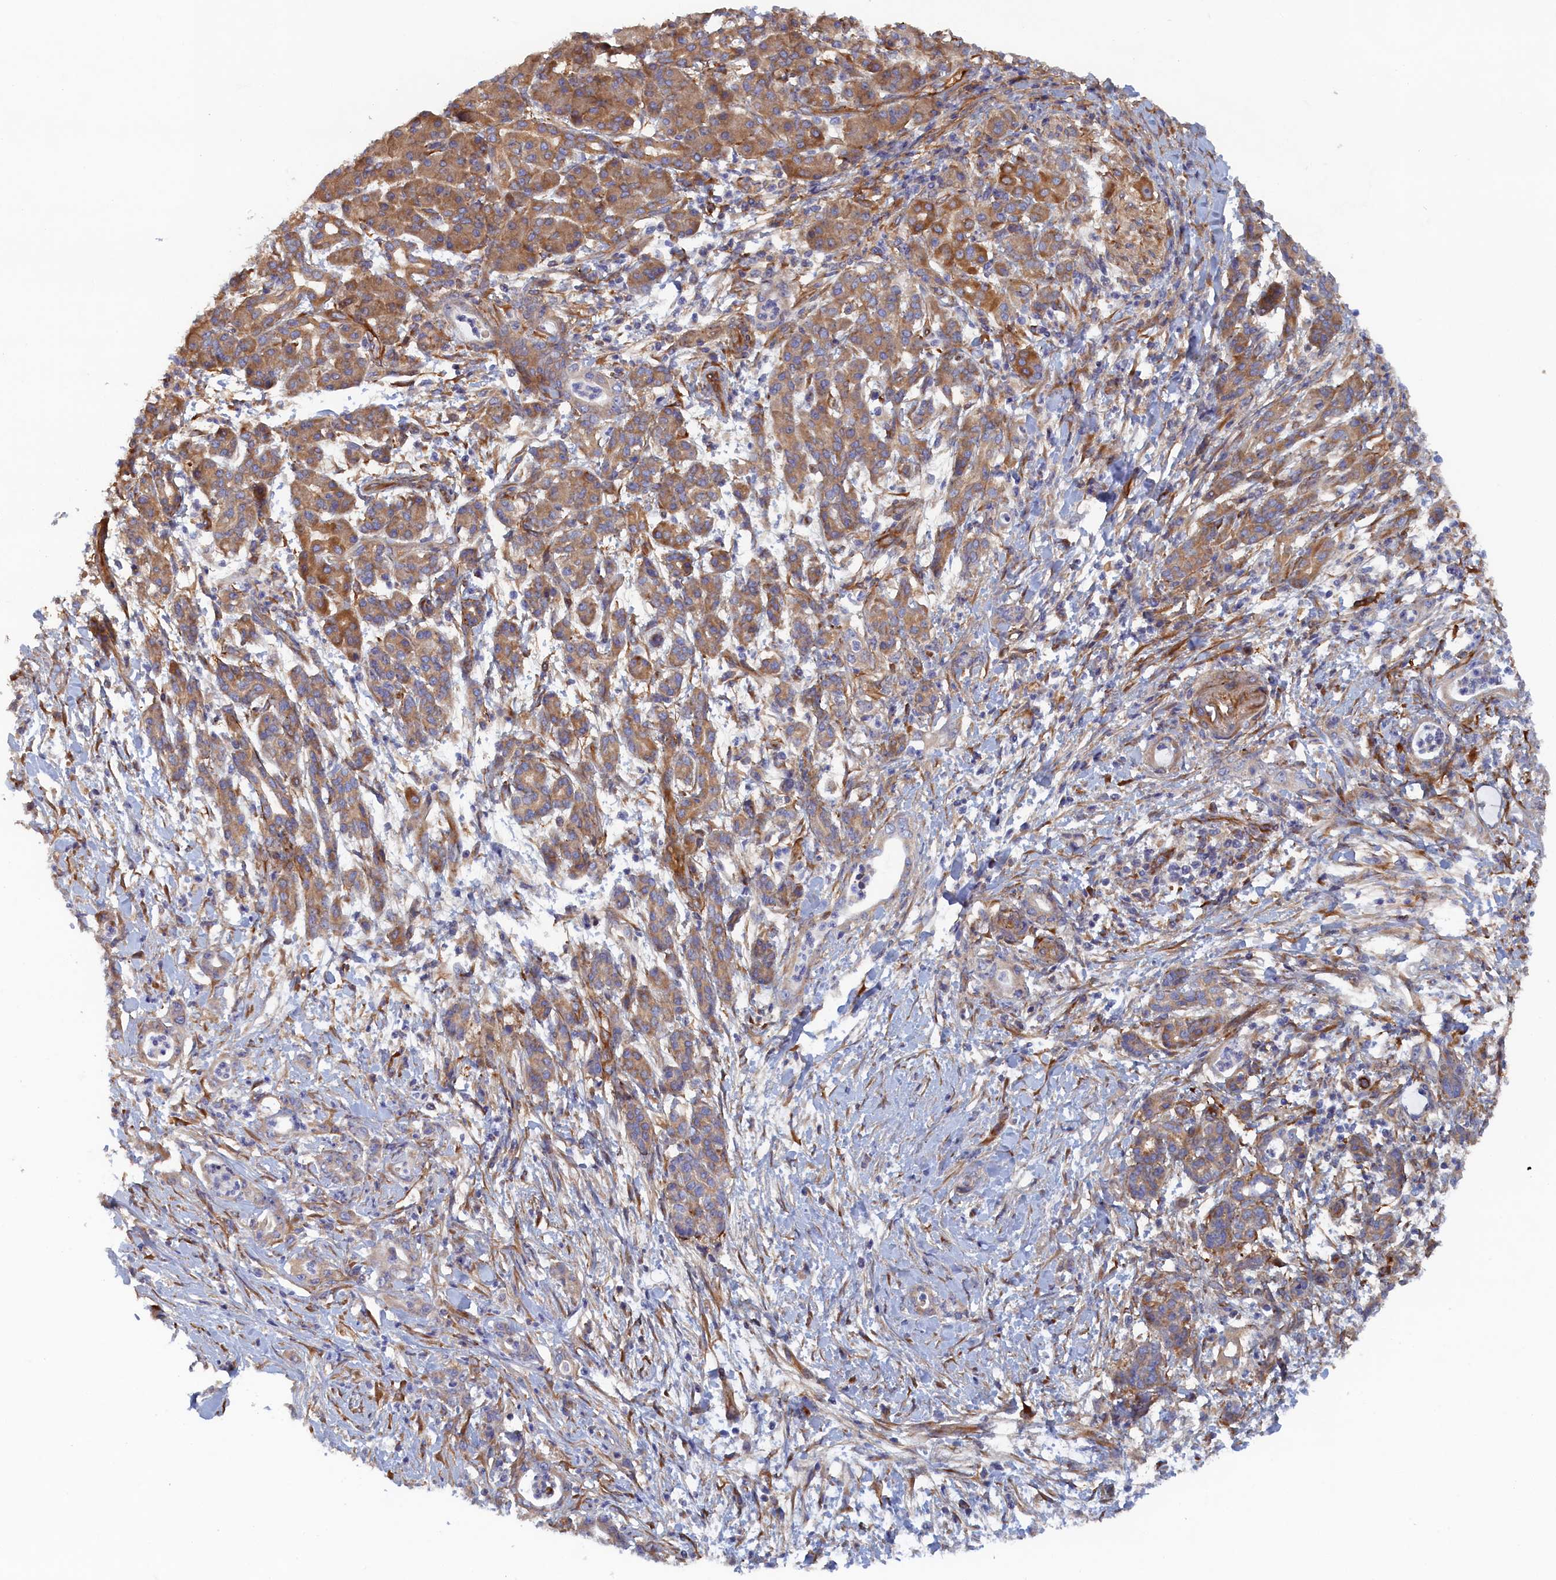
{"staining": {"intensity": "weak", "quantity": "25%-75%", "location": "cytoplasmic/membranous"}, "tissue": "pancreatic cancer", "cell_type": "Tumor cells", "image_type": "cancer", "snomed": [{"axis": "morphology", "description": "Normal tissue, NOS"}, {"axis": "morphology", "description": "Adenocarcinoma, NOS"}, {"axis": "topography", "description": "Pancreas"}], "caption": "Weak cytoplasmic/membranous protein positivity is identified in approximately 25%-75% of tumor cells in pancreatic cancer (adenocarcinoma).", "gene": "TMEM196", "patient": {"sex": "female", "age": 55}}